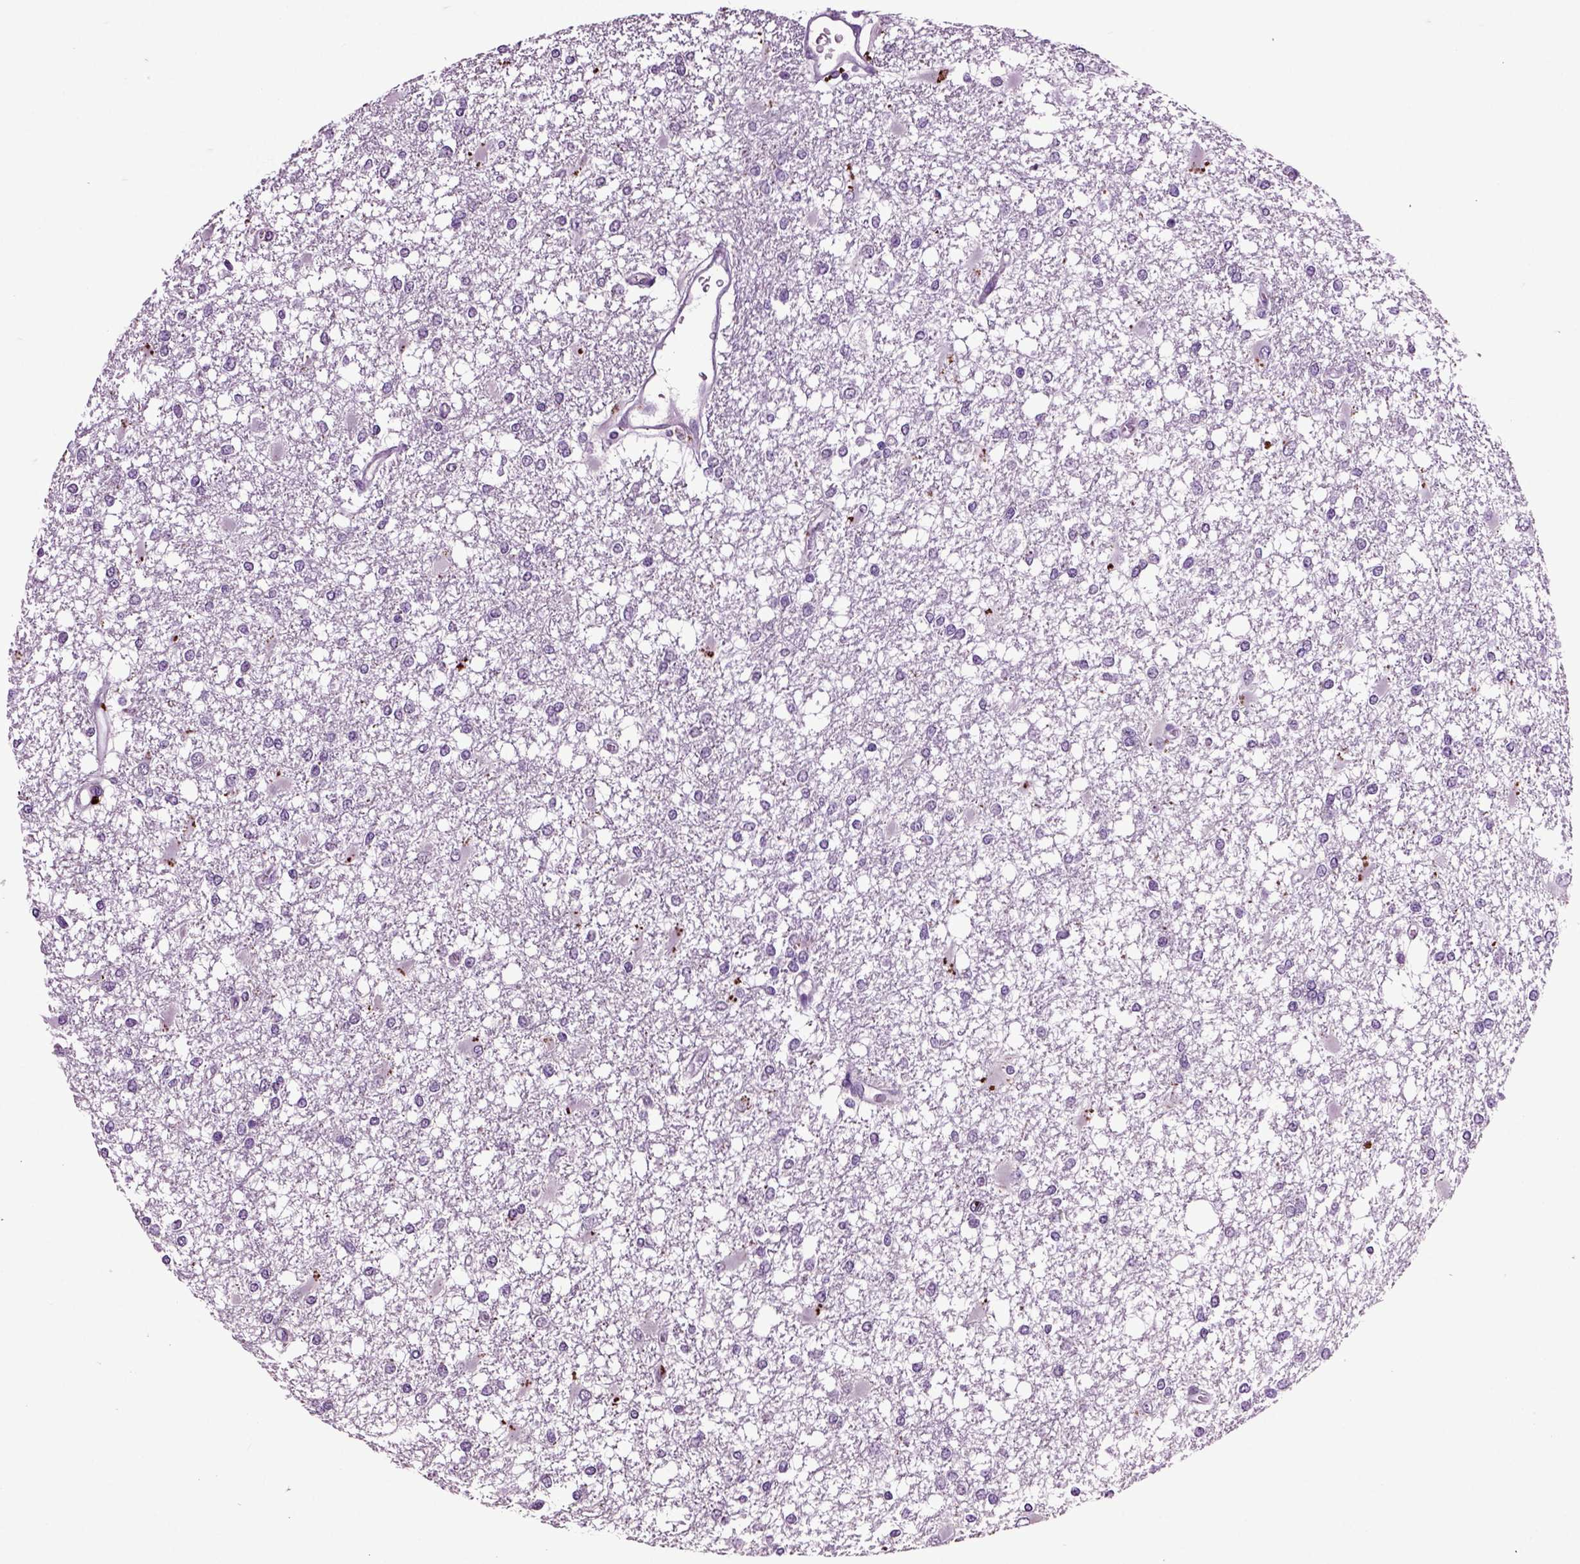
{"staining": {"intensity": "negative", "quantity": "none", "location": "none"}, "tissue": "glioma", "cell_type": "Tumor cells", "image_type": "cancer", "snomed": [{"axis": "morphology", "description": "Glioma, malignant, High grade"}, {"axis": "topography", "description": "Cerebral cortex"}], "caption": "Immunohistochemistry (IHC) photomicrograph of malignant glioma (high-grade) stained for a protein (brown), which shows no positivity in tumor cells.", "gene": "CRHR1", "patient": {"sex": "male", "age": 79}}